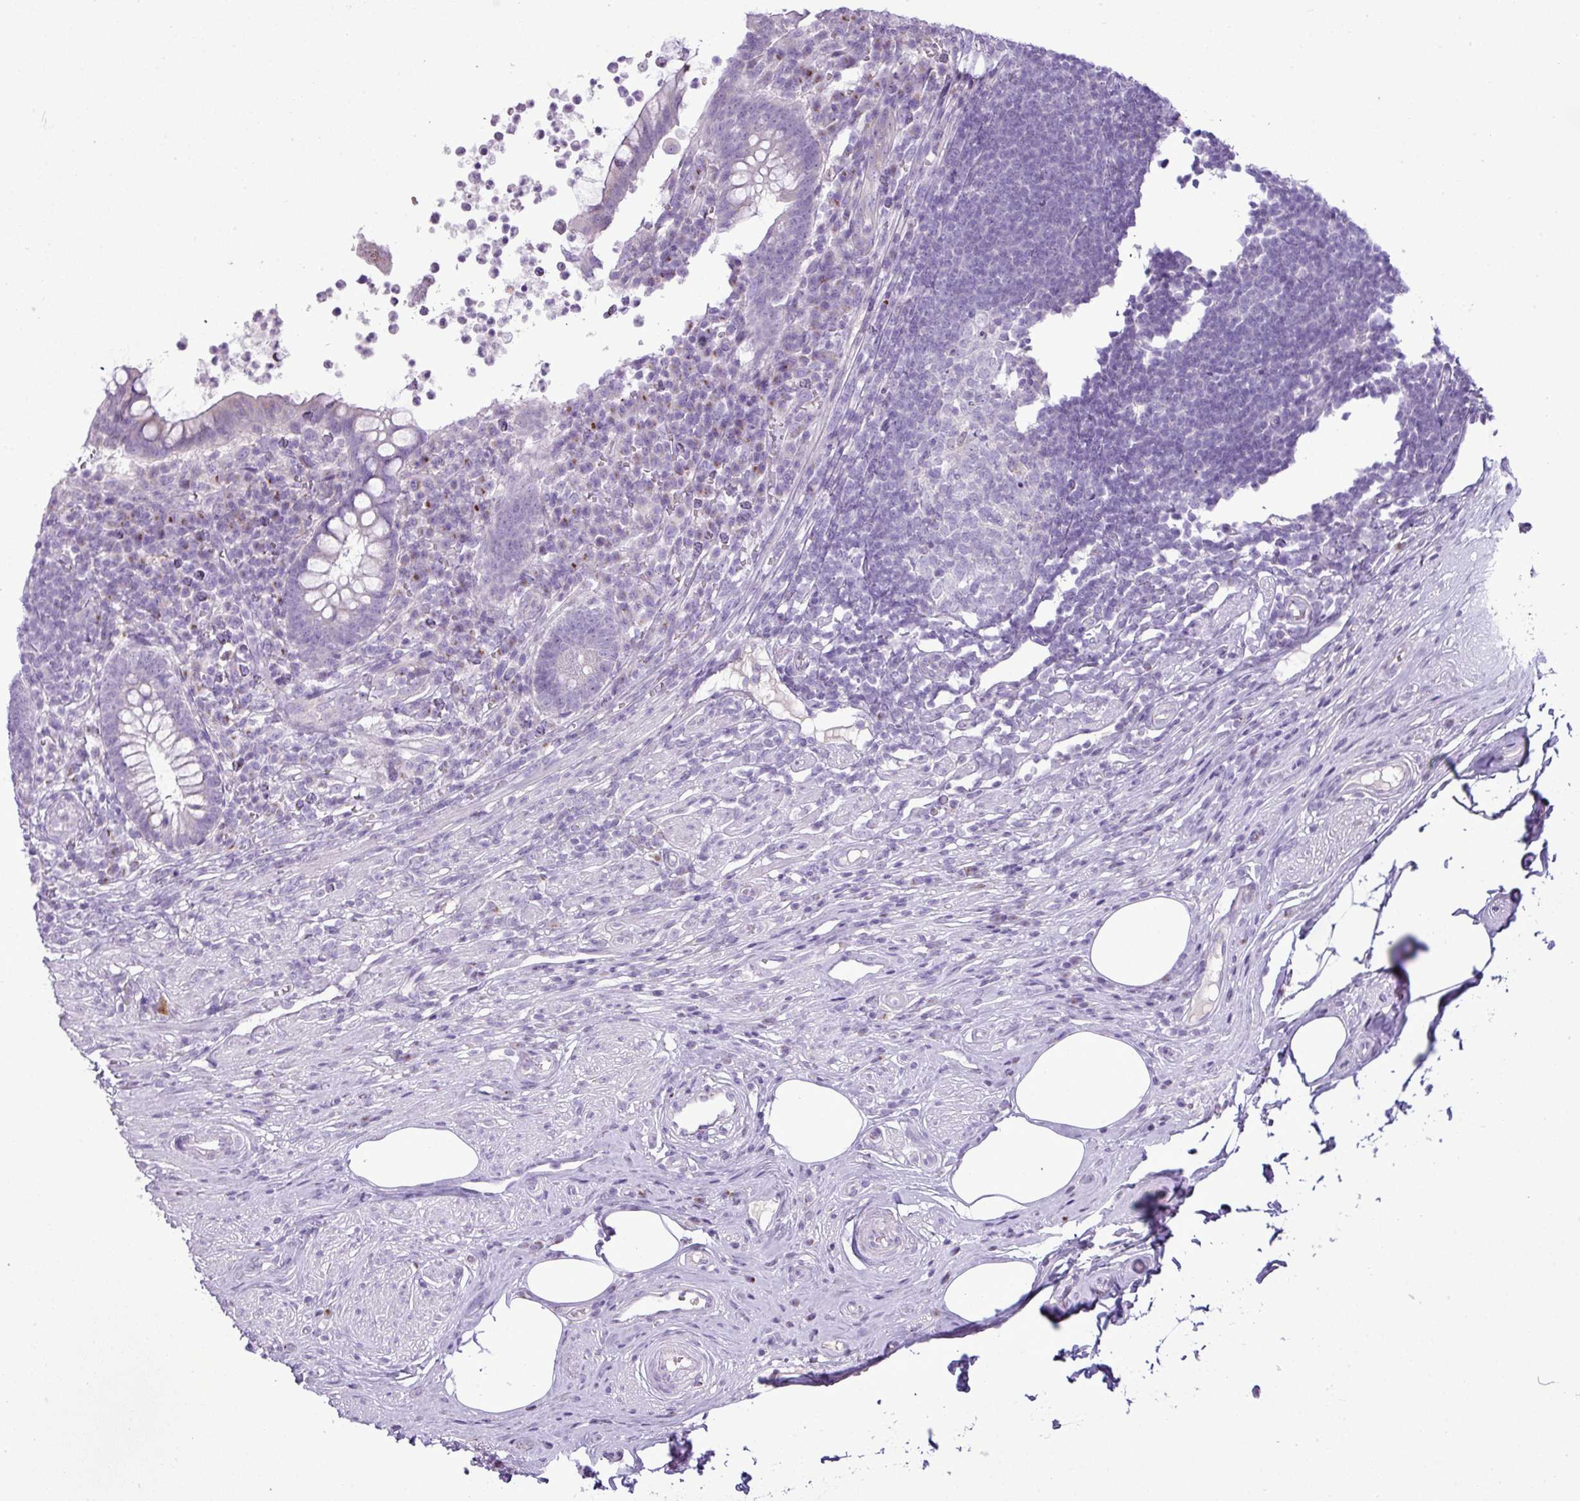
{"staining": {"intensity": "negative", "quantity": "none", "location": "none"}, "tissue": "appendix", "cell_type": "Glandular cells", "image_type": "normal", "snomed": [{"axis": "morphology", "description": "Normal tissue, NOS"}, {"axis": "topography", "description": "Appendix"}], "caption": "Immunohistochemistry image of benign appendix stained for a protein (brown), which exhibits no staining in glandular cells.", "gene": "FAM43A", "patient": {"sex": "female", "age": 56}}